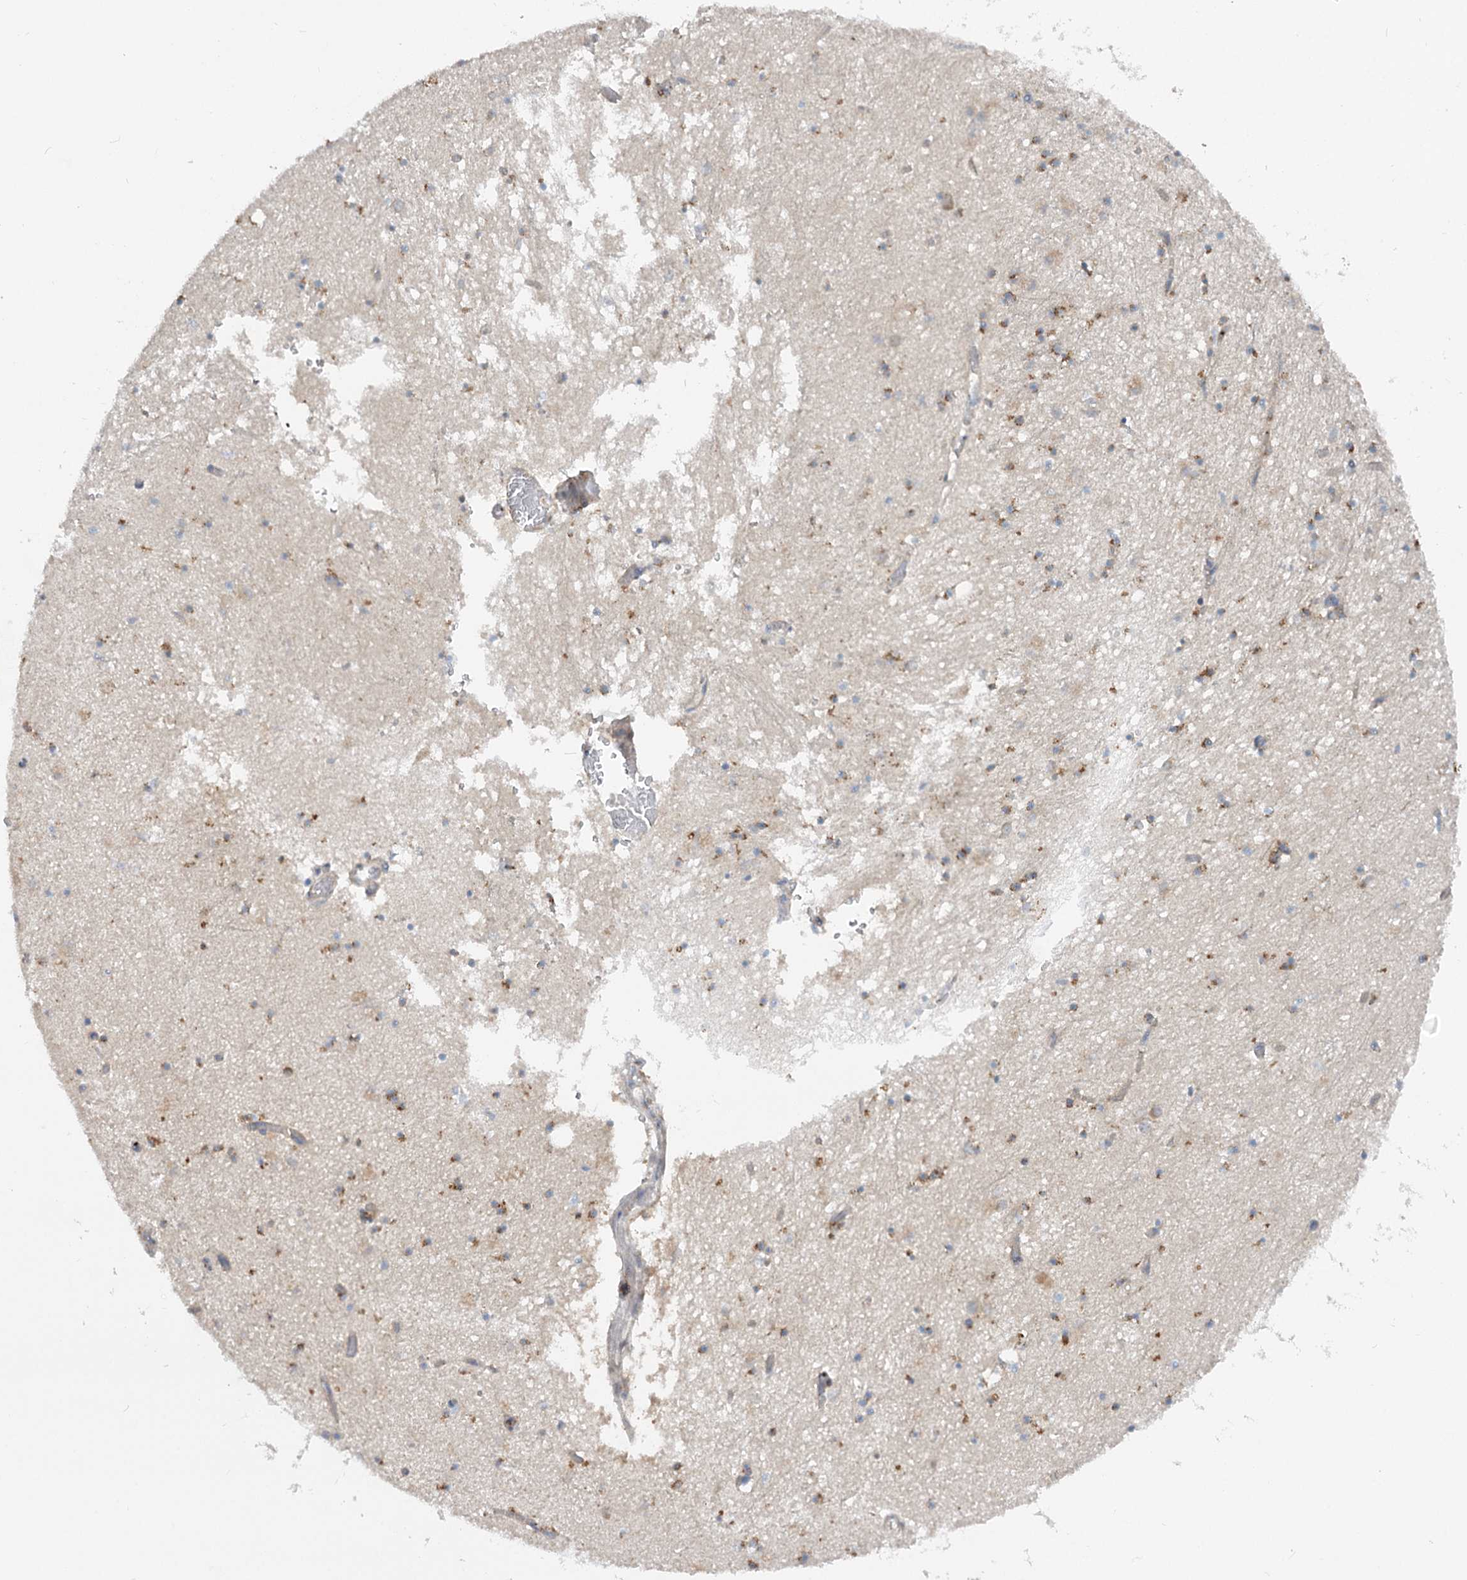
{"staining": {"intensity": "moderate", "quantity": "25%-75%", "location": "cytoplasmic/membranous"}, "tissue": "hippocampus", "cell_type": "Glial cells", "image_type": "normal", "snomed": [{"axis": "morphology", "description": "Normal tissue, NOS"}, {"axis": "topography", "description": "Hippocampus"}], "caption": "This histopathology image reveals immunohistochemistry (IHC) staining of unremarkable human hippocampus, with medium moderate cytoplasmic/membranous positivity in approximately 25%-75% of glial cells.", "gene": "FGF19", "patient": {"sex": "male", "age": 70}}